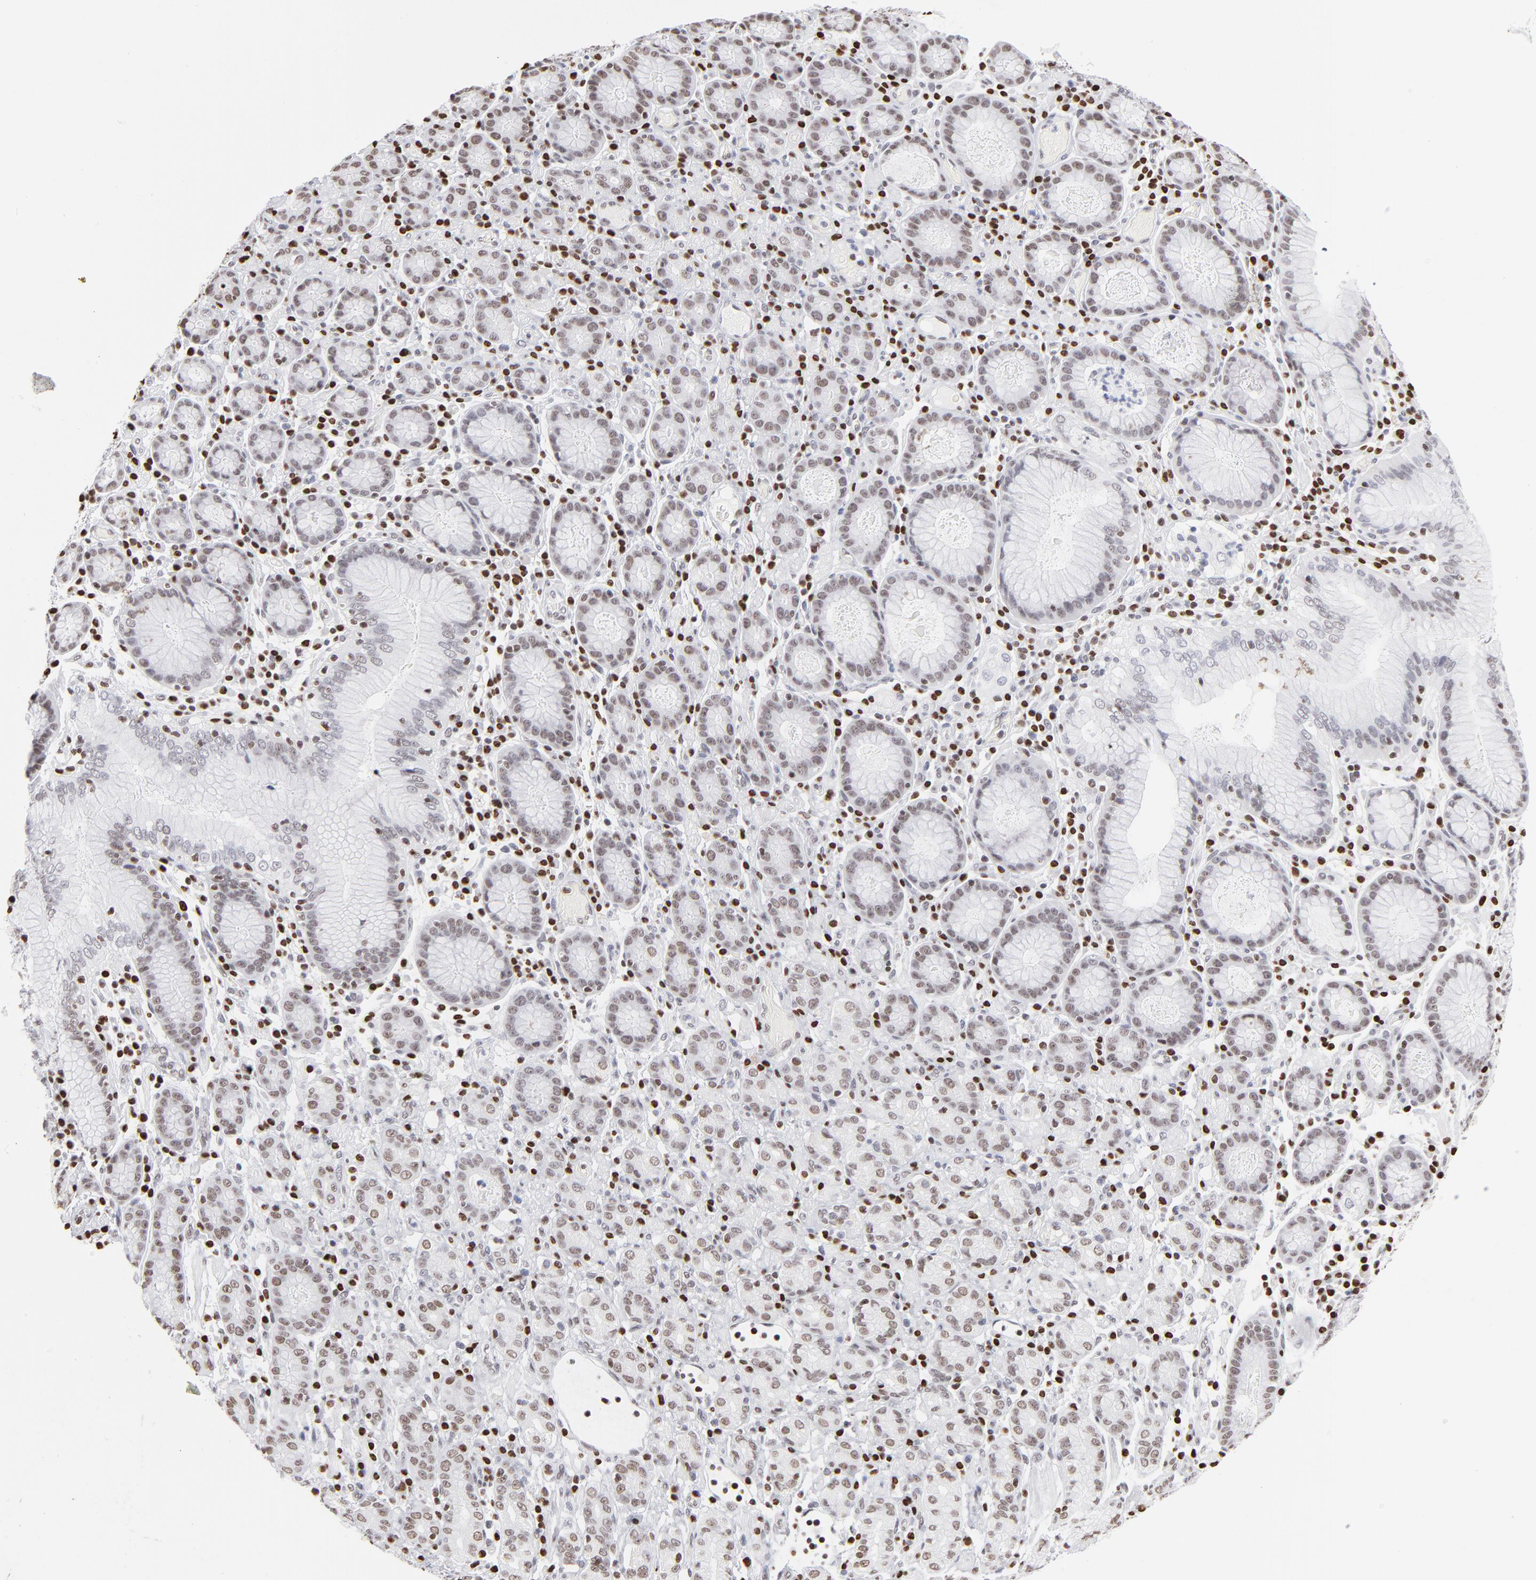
{"staining": {"intensity": "moderate", "quantity": "25%-75%", "location": "nuclear"}, "tissue": "stomach cancer", "cell_type": "Tumor cells", "image_type": "cancer", "snomed": [{"axis": "morphology", "description": "Adenocarcinoma, NOS"}, {"axis": "topography", "description": "Stomach, lower"}], "caption": "Protein expression analysis of human adenocarcinoma (stomach) reveals moderate nuclear expression in approximately 25%-75% of tumor cells. The staining was performed using DAB, with brown indicating positive protein expression. Nuclei are stained blue with hematoxylin.", "gene": "PARP1", "patient": {"sex": "male", "age": 88}}